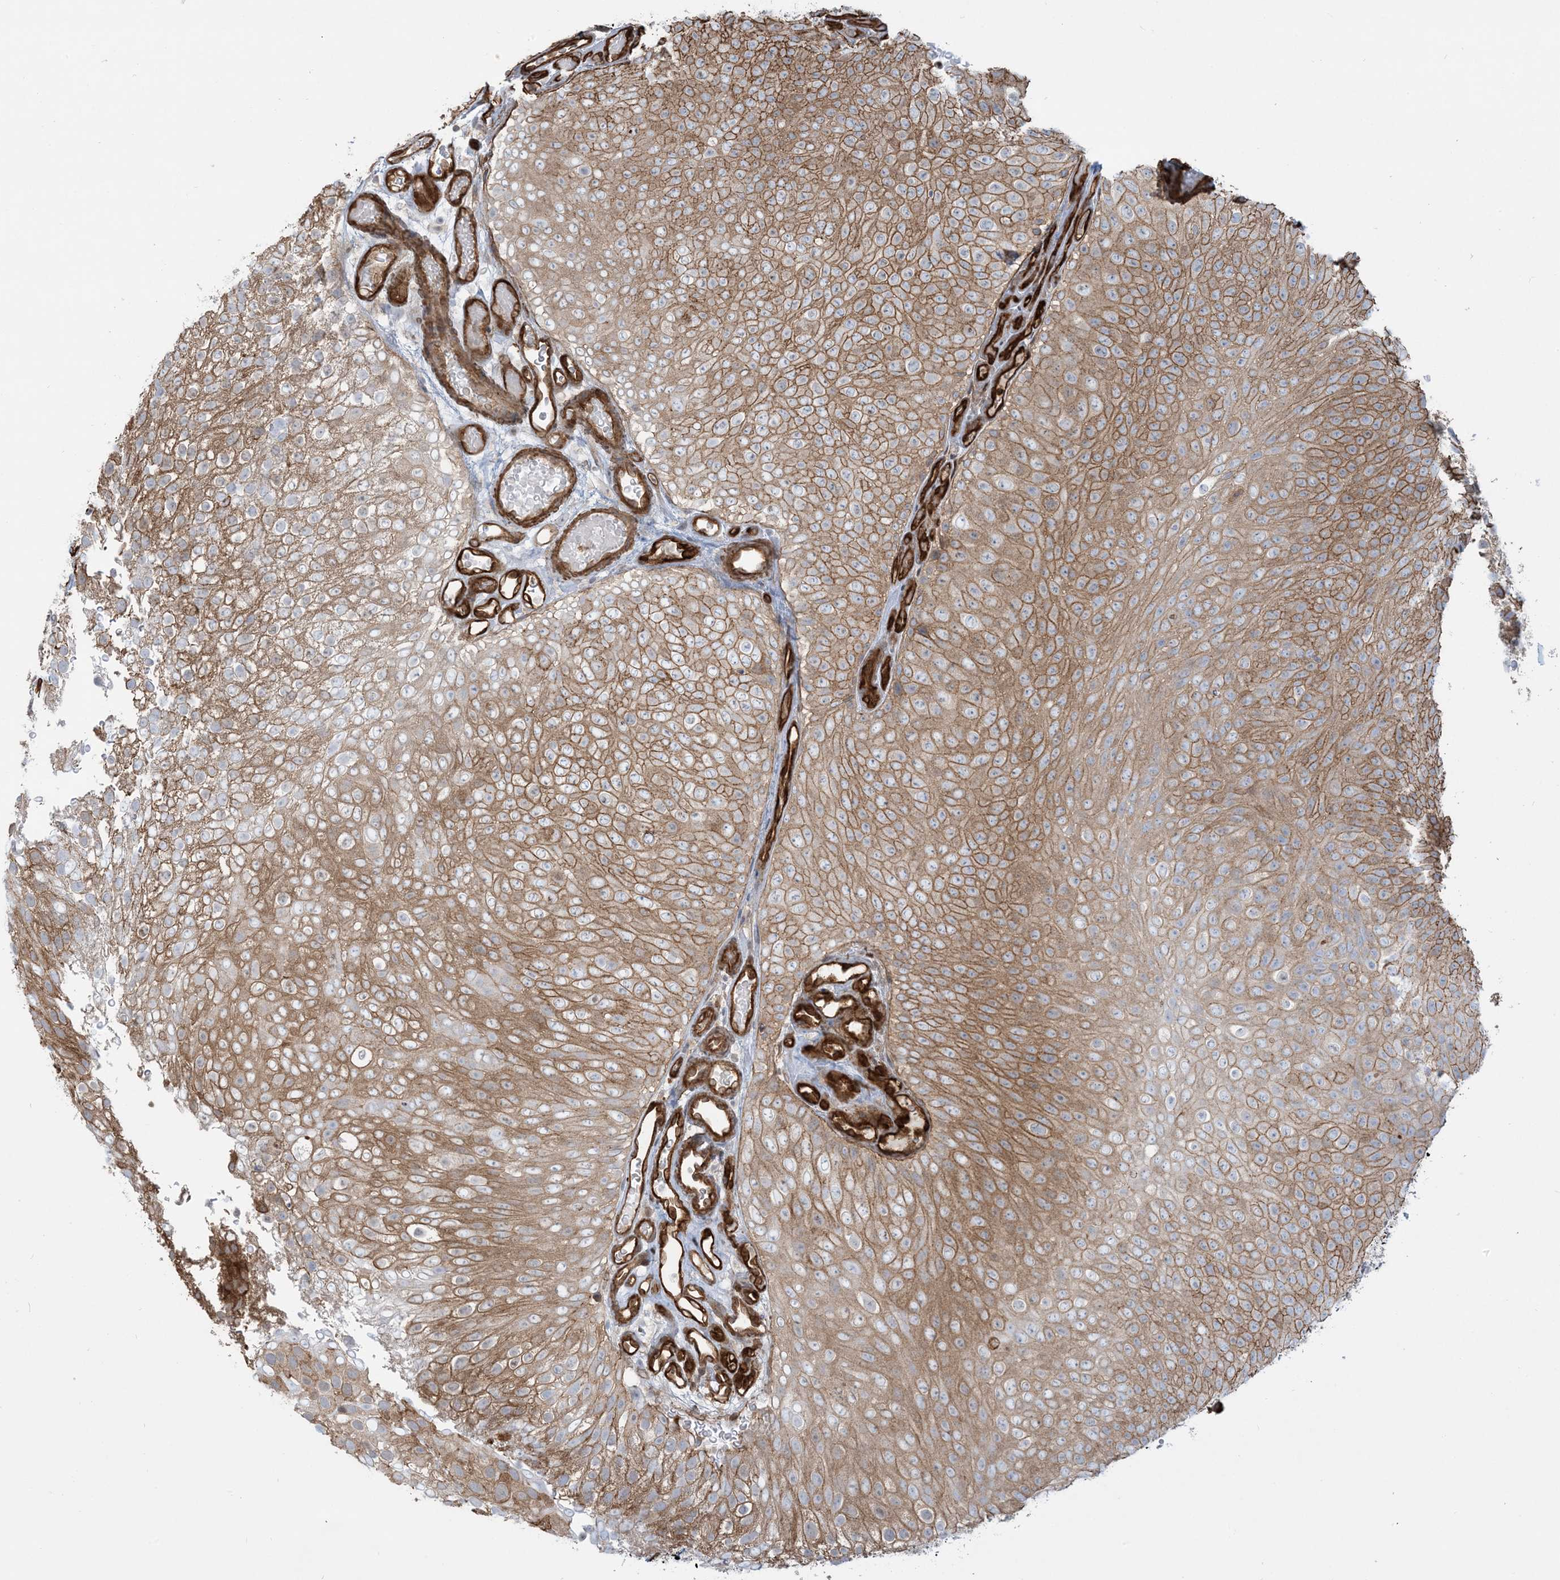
{"staining": {"intensity": "moderate", "quantity": ">75%", "location": "cytoplasmic/membranous"}, "tissue": "urothelial cancer", "cell_type": "Tumor cells", "image_type": "cancer", "snomed": [{"axis": "morphology", "description": "Urothelial carcinoma, Low grade"}, {"axis": "topography", "description": "Urinary bladder"}], "caption": "This is an image of IHC staining of urothelial carcinoma (low-grade), which shows moderate positivity in the cytoplasmic/membranous of tumor cells.", "gene": "PPM1F", "patient": {"sex": "male", "age": 78}}